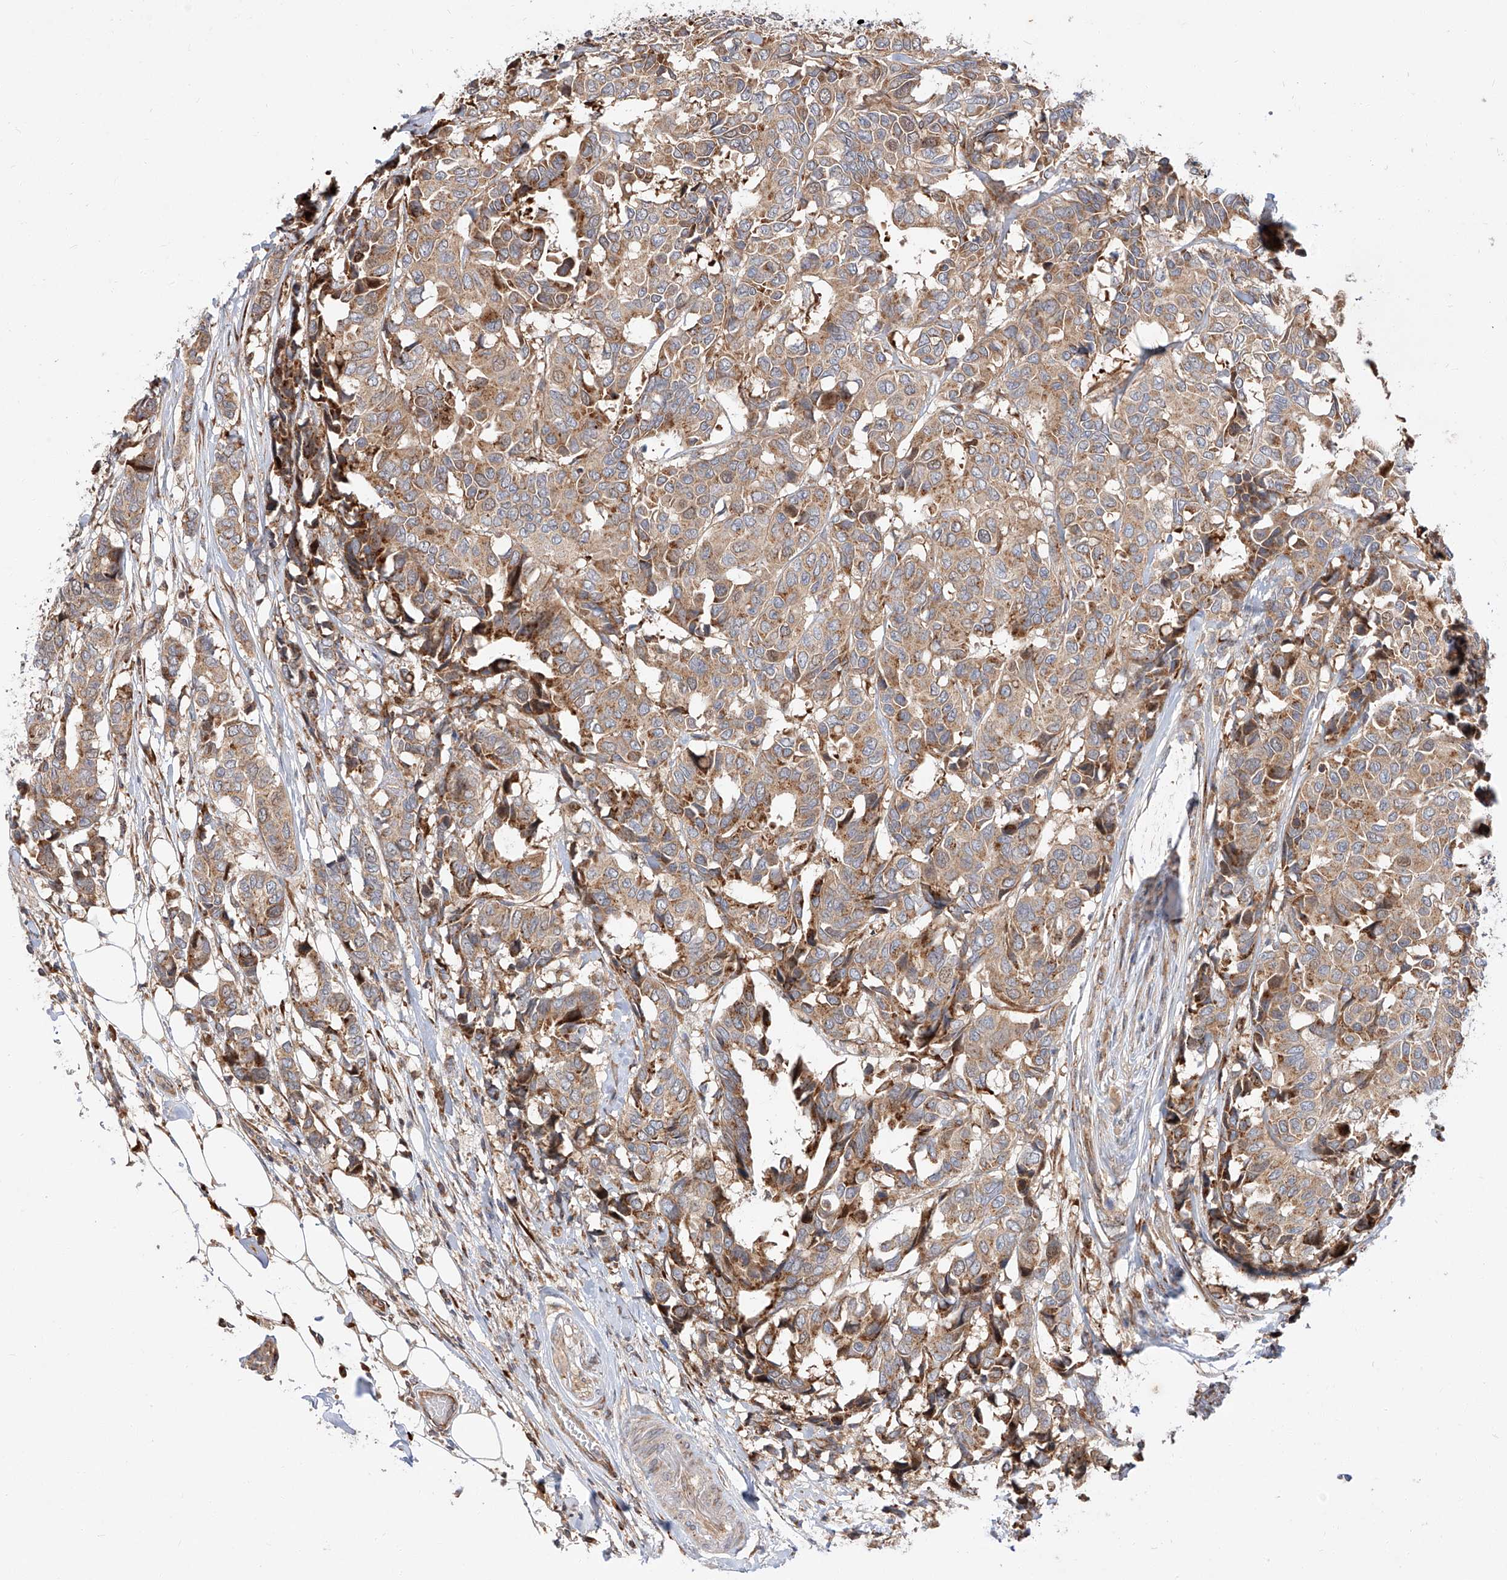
{"staining": {"intensity": "moderate", "quantity": ">75%", "location": "cytoplasmic/membranous"}, "tissue": "breast cancer", "cell_type": "Tumor cells", "image_type": "cancer", "snomed": [{"axis": "morphology", "description": "Duct carcinoma"}, {"axis": "topography", "description": "Breast"}], "caption": "About >75% of tumor cells in breast cancer exhibit moderate cytoplasmic/membranous protein staining as visualized by brown immunohistochemical staining.", "gene": "DIRAS3", "patient": {"sex": "female", "age": 87}}